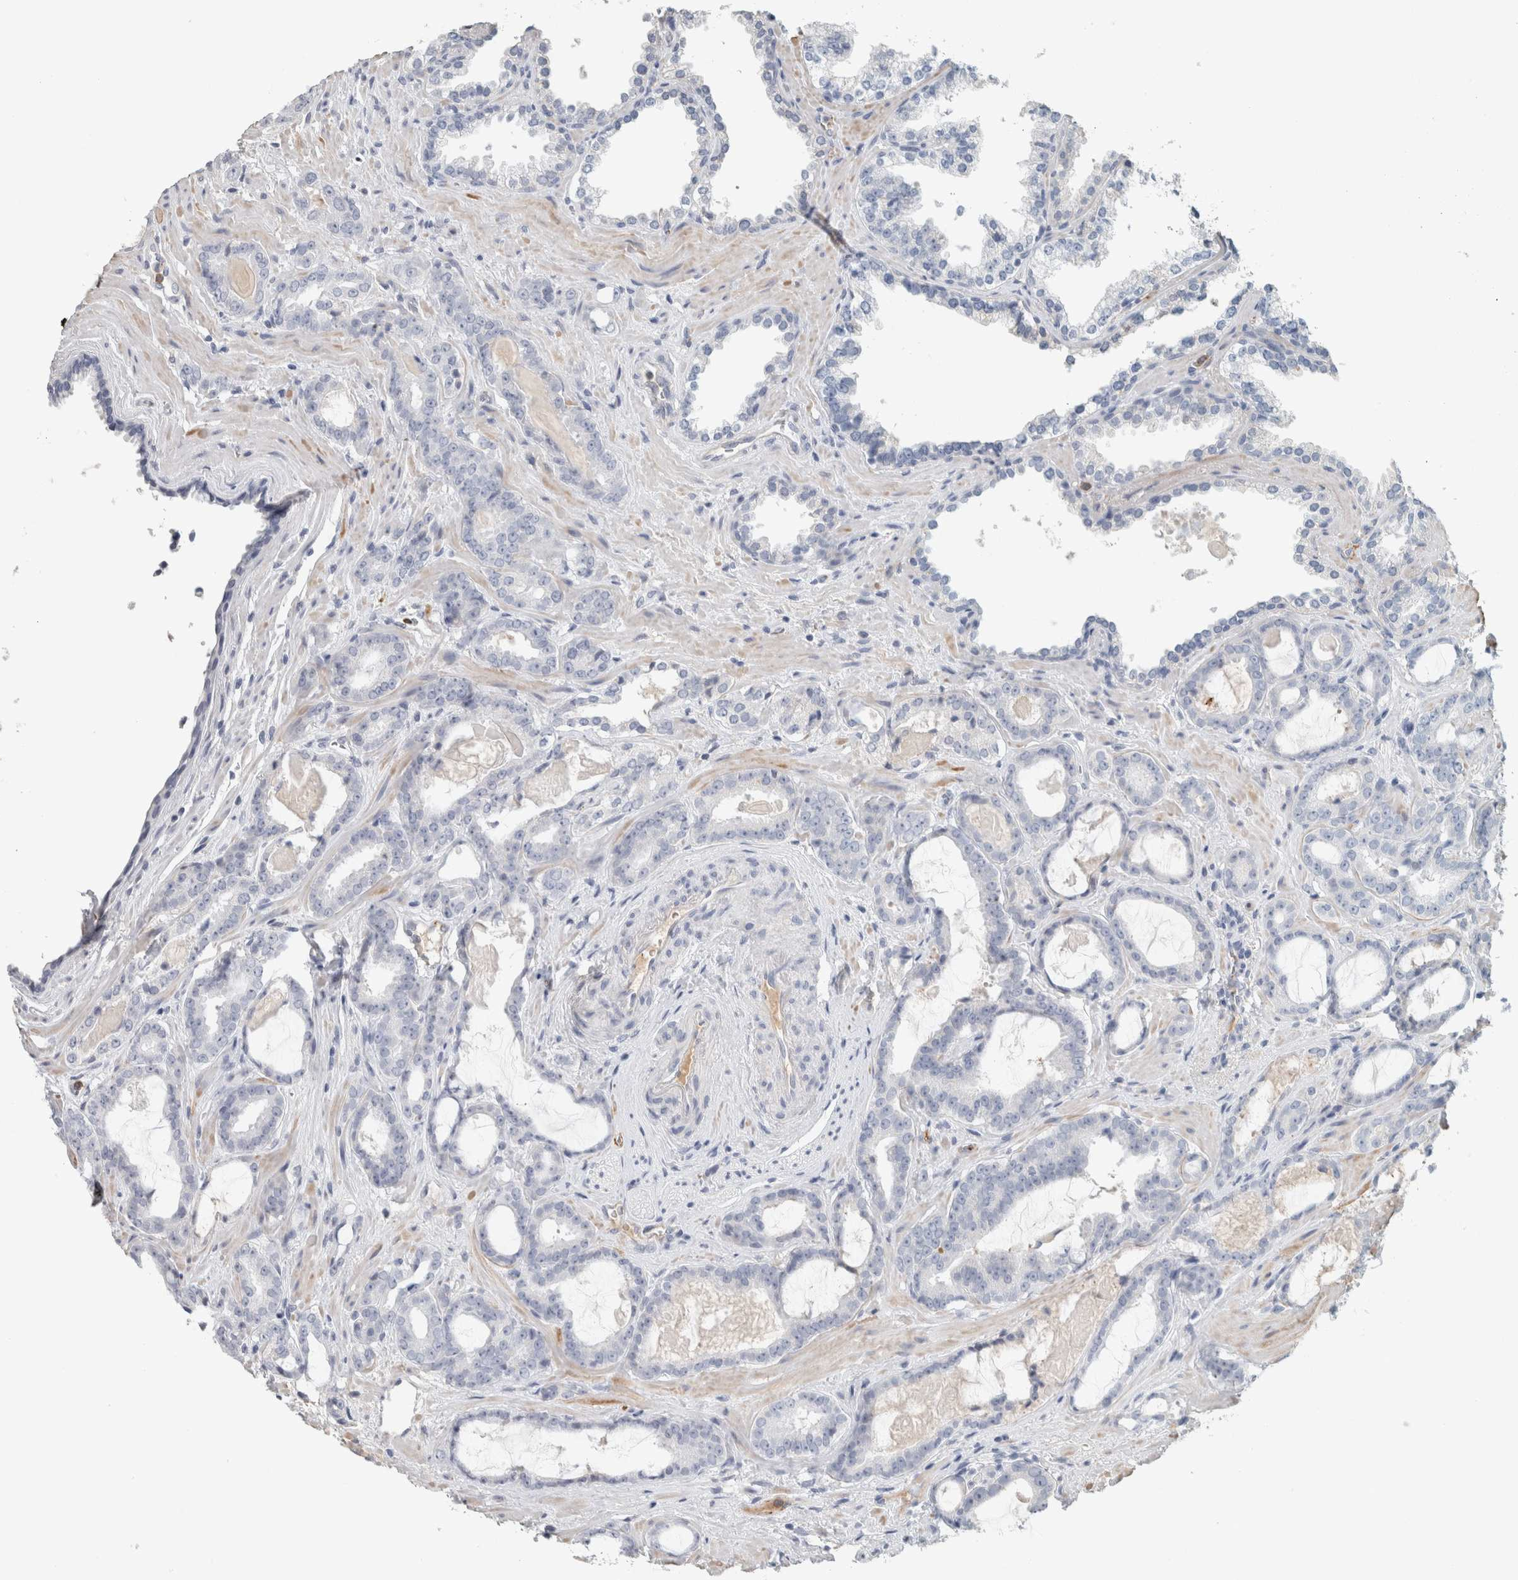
{"staining": {"intensity": "negative", "quantity": "none", "location": "none"}, "tissue": "prostate cancer", "cell_type": "Tumor cells", "image_type": "cancer", "snomed": [{"axis": "morphology", "description": "Adenocarcinoma, Low grade"}, {"axis": "topography", "description": "Prostate"}], "caption": "High power microscopy micrograph of an IHC micrograph of adenocarcinoma (low-grade) (prostate), revealing no significant positivity in tumor cells.", "gene": "CD36", "patient": {"sex": "male", "age": 60}}